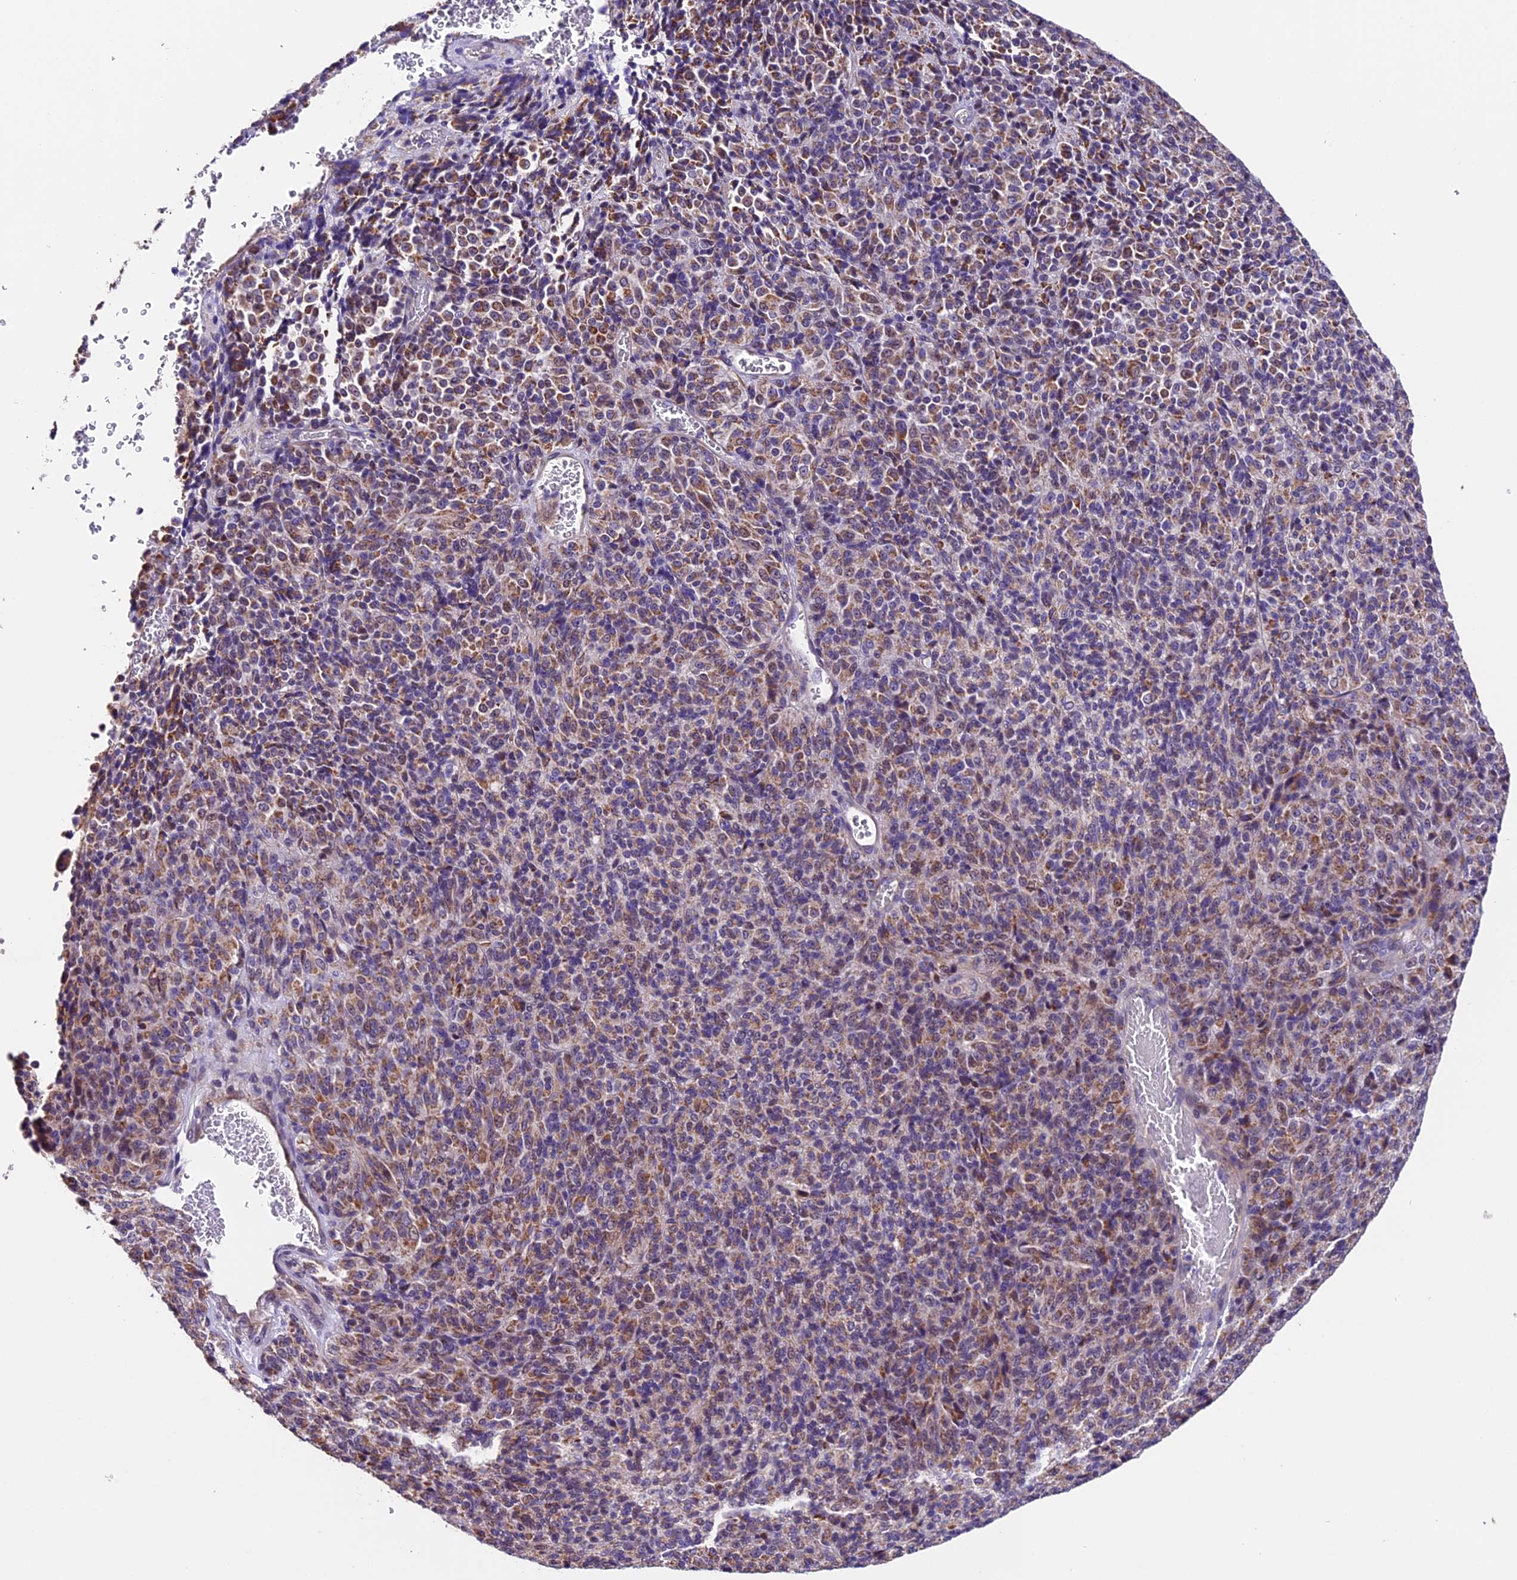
{"staining": {"intensity": "moderate", "quantity": "25%-75%", "location": "cytoplasmic/membranous"}, "tissue": "melanoma", "cell_type": "Tumor cells", "image_type": "cancer", "snomed": [{"axis": "morphology", "description": "Malignant melanoma, Metastatic site"}, {"axis": "topography", "description": "Brain"}], "caption": "A micrograph of malignant melanoma (metastatic site) stained for a protein shows moderate cytoplasmic/membranous brown staining in tumor cells. The protein is shown in brown color, while the nuclei are stained blue.", "gene": "DDX28", "patient": {"sex": "female", "age": 56}}